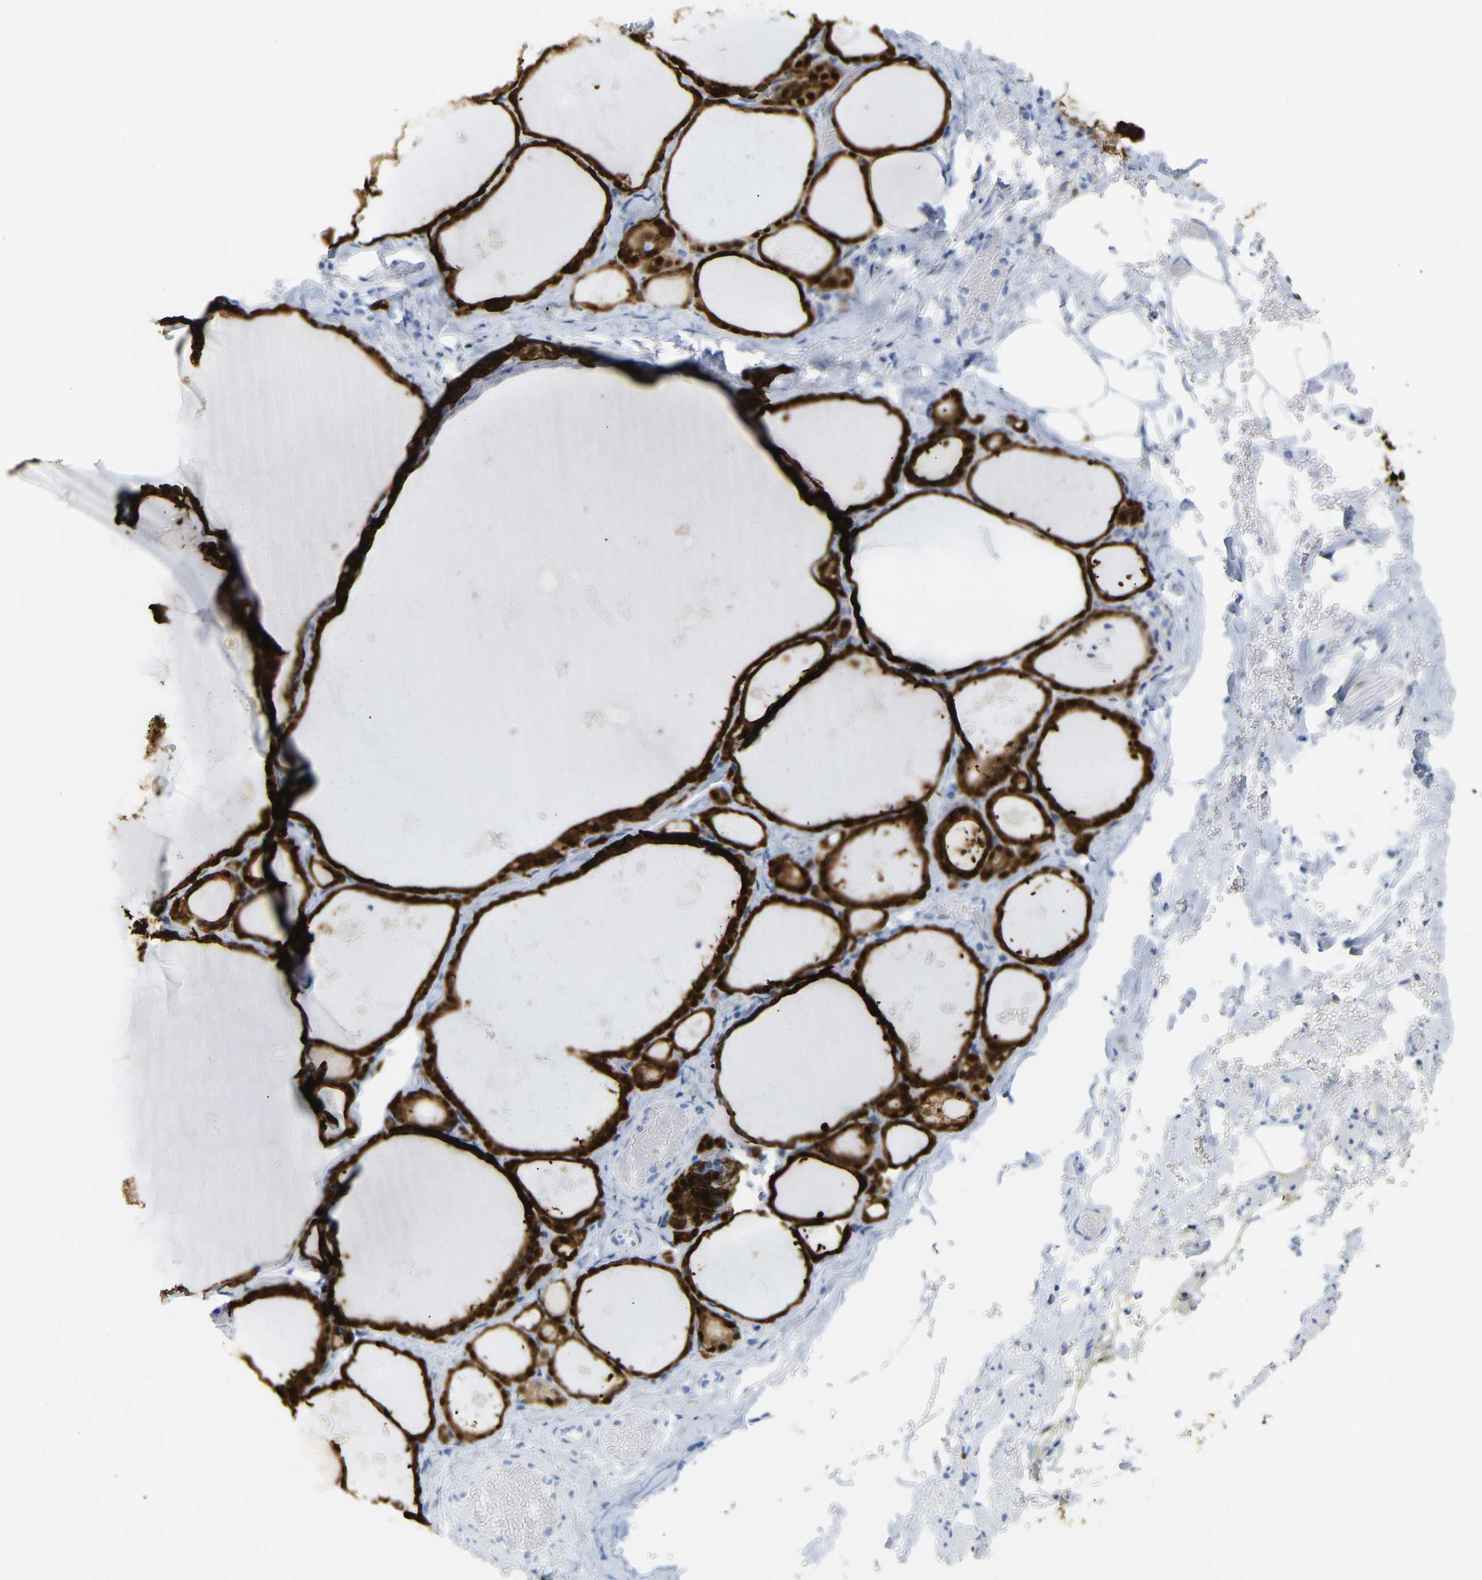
{"staining": {"intensity": "strong", "quantity": ">75%", "location": "cytoplasmic/membranous,nuclear"}, "tissue": "thyroid gland", "cell_type": "Glandular cells", "image_type": "normal", "snomed": [{"axis": "morphology", "description": "Normal tissue, NOS"}, {"axis": "topography", "description": "Thyroid gland"}], "caption": "An immunohistochemistry micrograph of benign tissue is shown. Protein staining in brown labels strong cytoplasmic/membranous,nuclear positivity in thyroid gland within glandular cells.", "gene": "MT1A", "patient": {"sex": "male", "age": 56}}